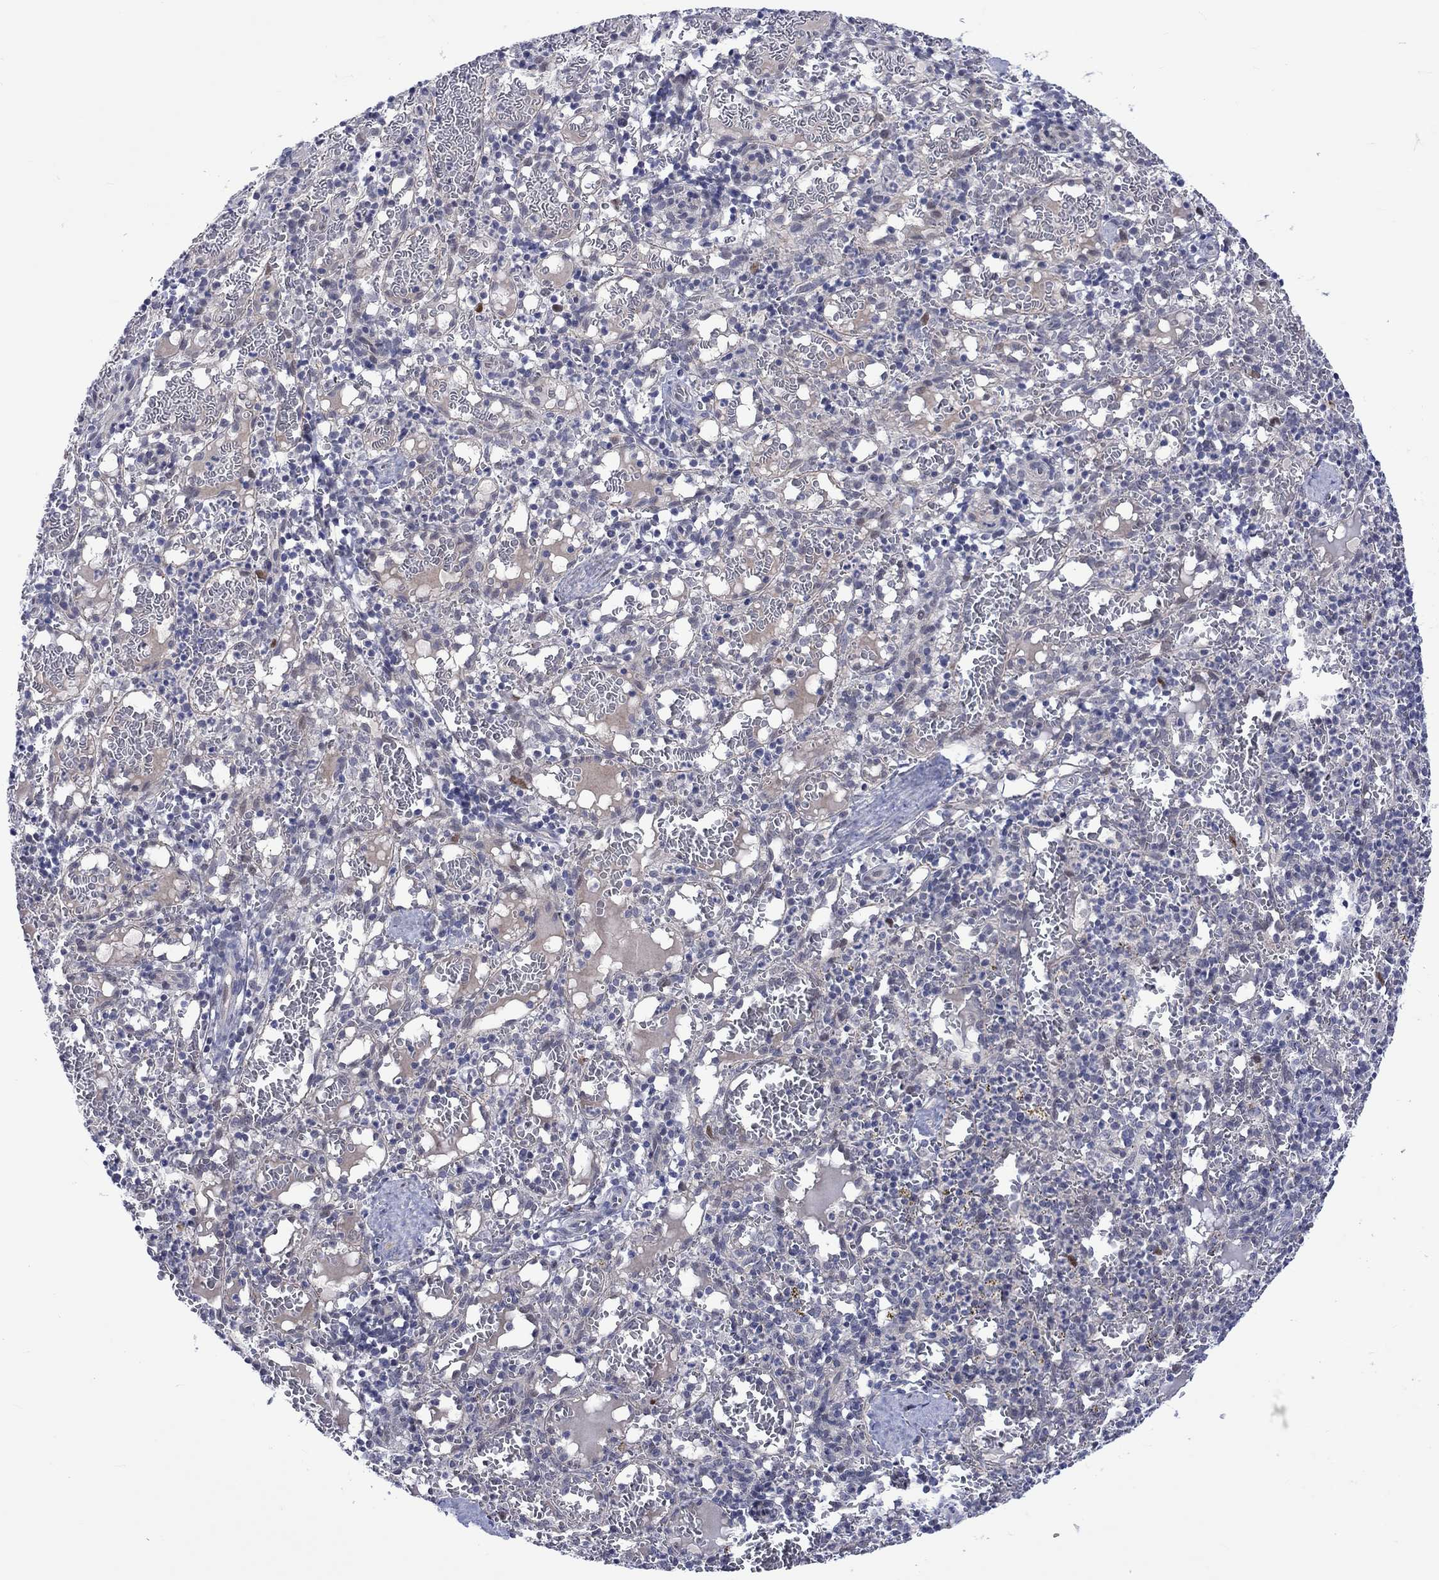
{"staining": {"intensity": "moderate", "quantity": "<25%", "location": "nuclear"}, "tissue": "spleen", "cell_type": "Cells in red pulp", "image_type": "normal", "snomed": [{"axis": "morphology", "description": "Normal tissue, NOS"}, {"axis": "topography", "description": "Spleen"}], "caption": "Cells in red pulp exhibit low levels of moderate nuclear expression in about <25% of cells in unremarkable human spleen. (Brightfield microscopy of DAB IHC at high magnification).", "gene": "E2F8", "patient": {"sex": "male", "age": 11}}